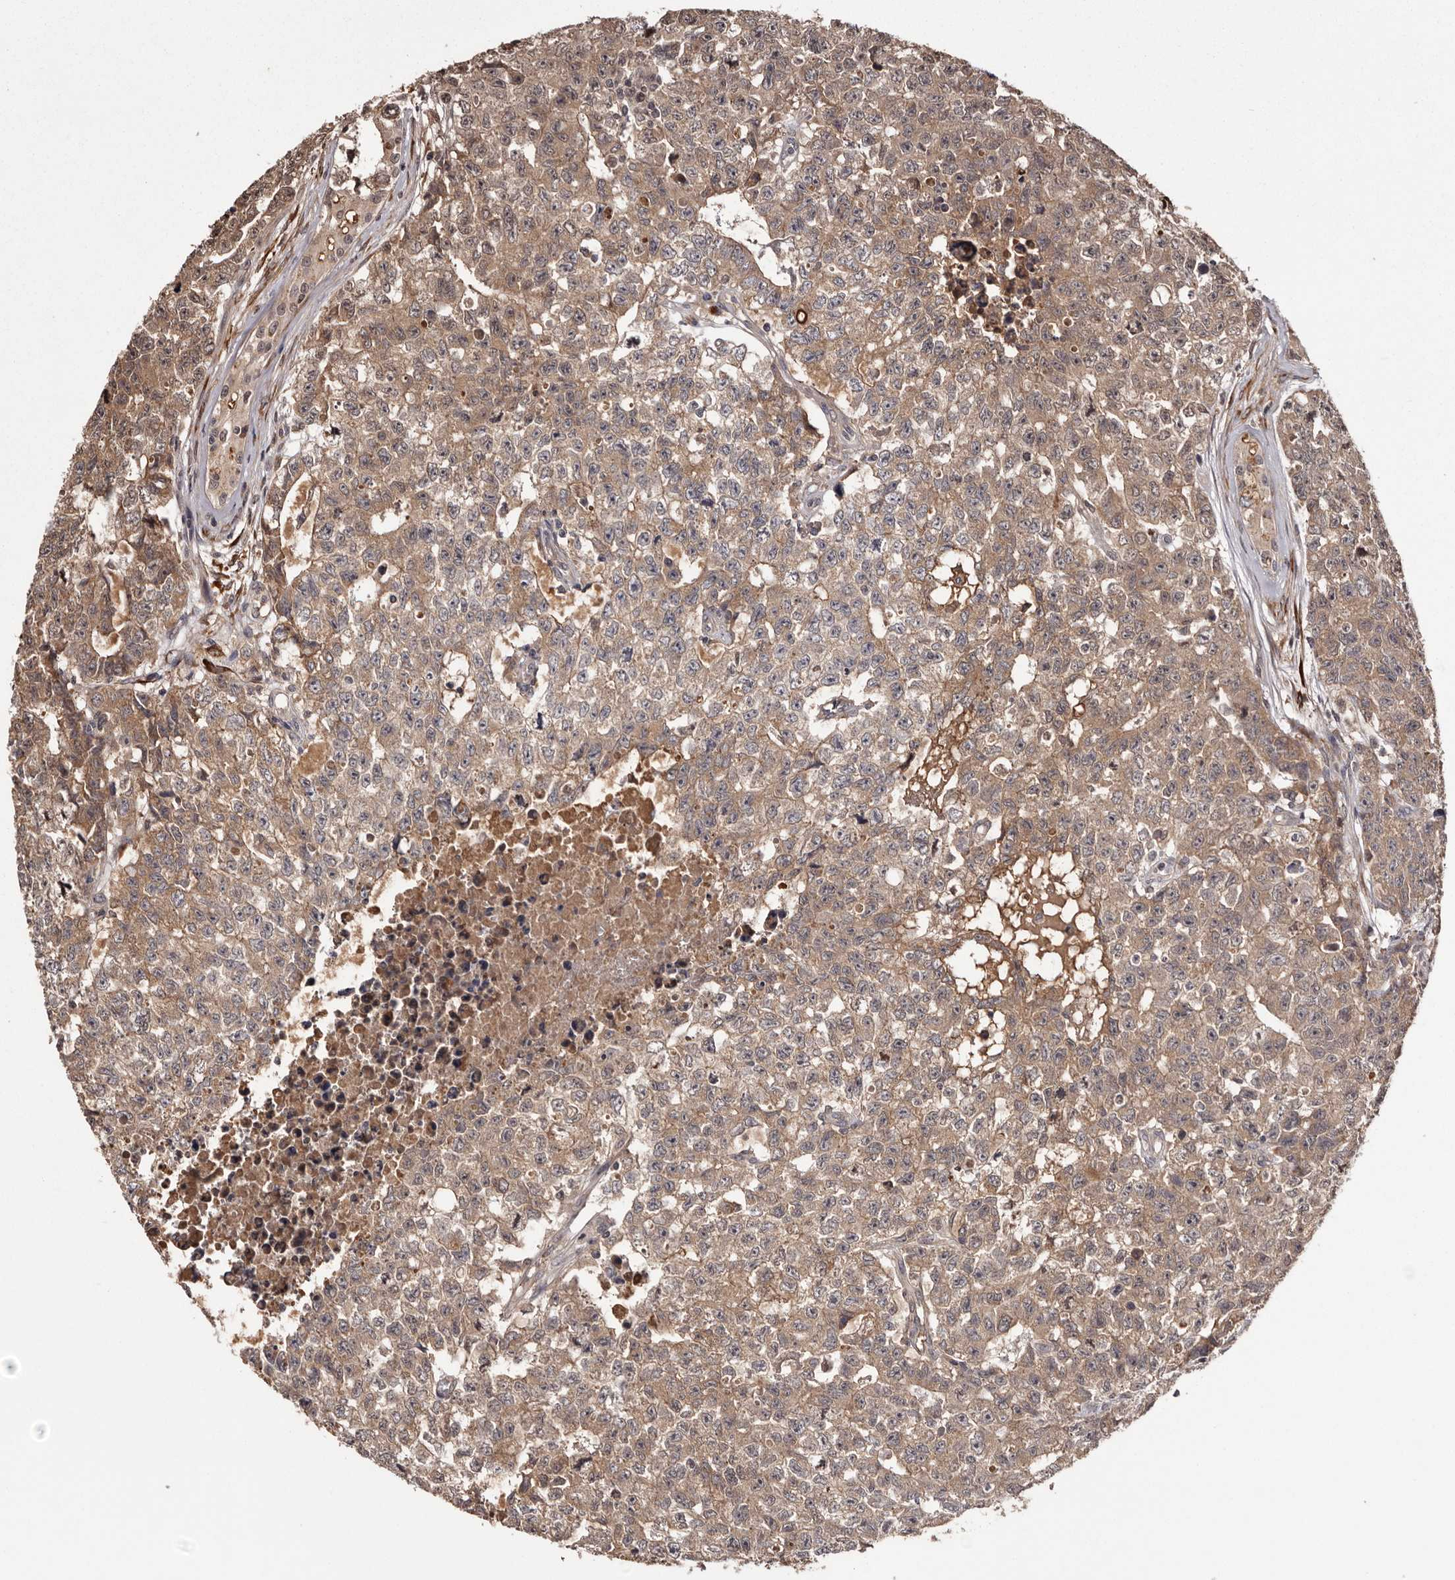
{"staining": {"intensity": "moderate", "quantity": ">75%", "location": "cytoplasmic/membranous"}, "tissue": "testis cancer", "cell_type": "Tumor cells", "image_type": "cancer", "snomed": [{"axis": "morphology", "description": "Carcinoma, Embryonal, NOS"}, {"axis": "topography", "description": "Testis"}], "caption": "Immunohistochemistry of testis embryonal carcinoma displays medium levels of moderate cytoplasmic/membranous positivity in about >75% of tumor cells.", "gene": "CYP1B1", "patient": {"sex": "male", "age": 28}}